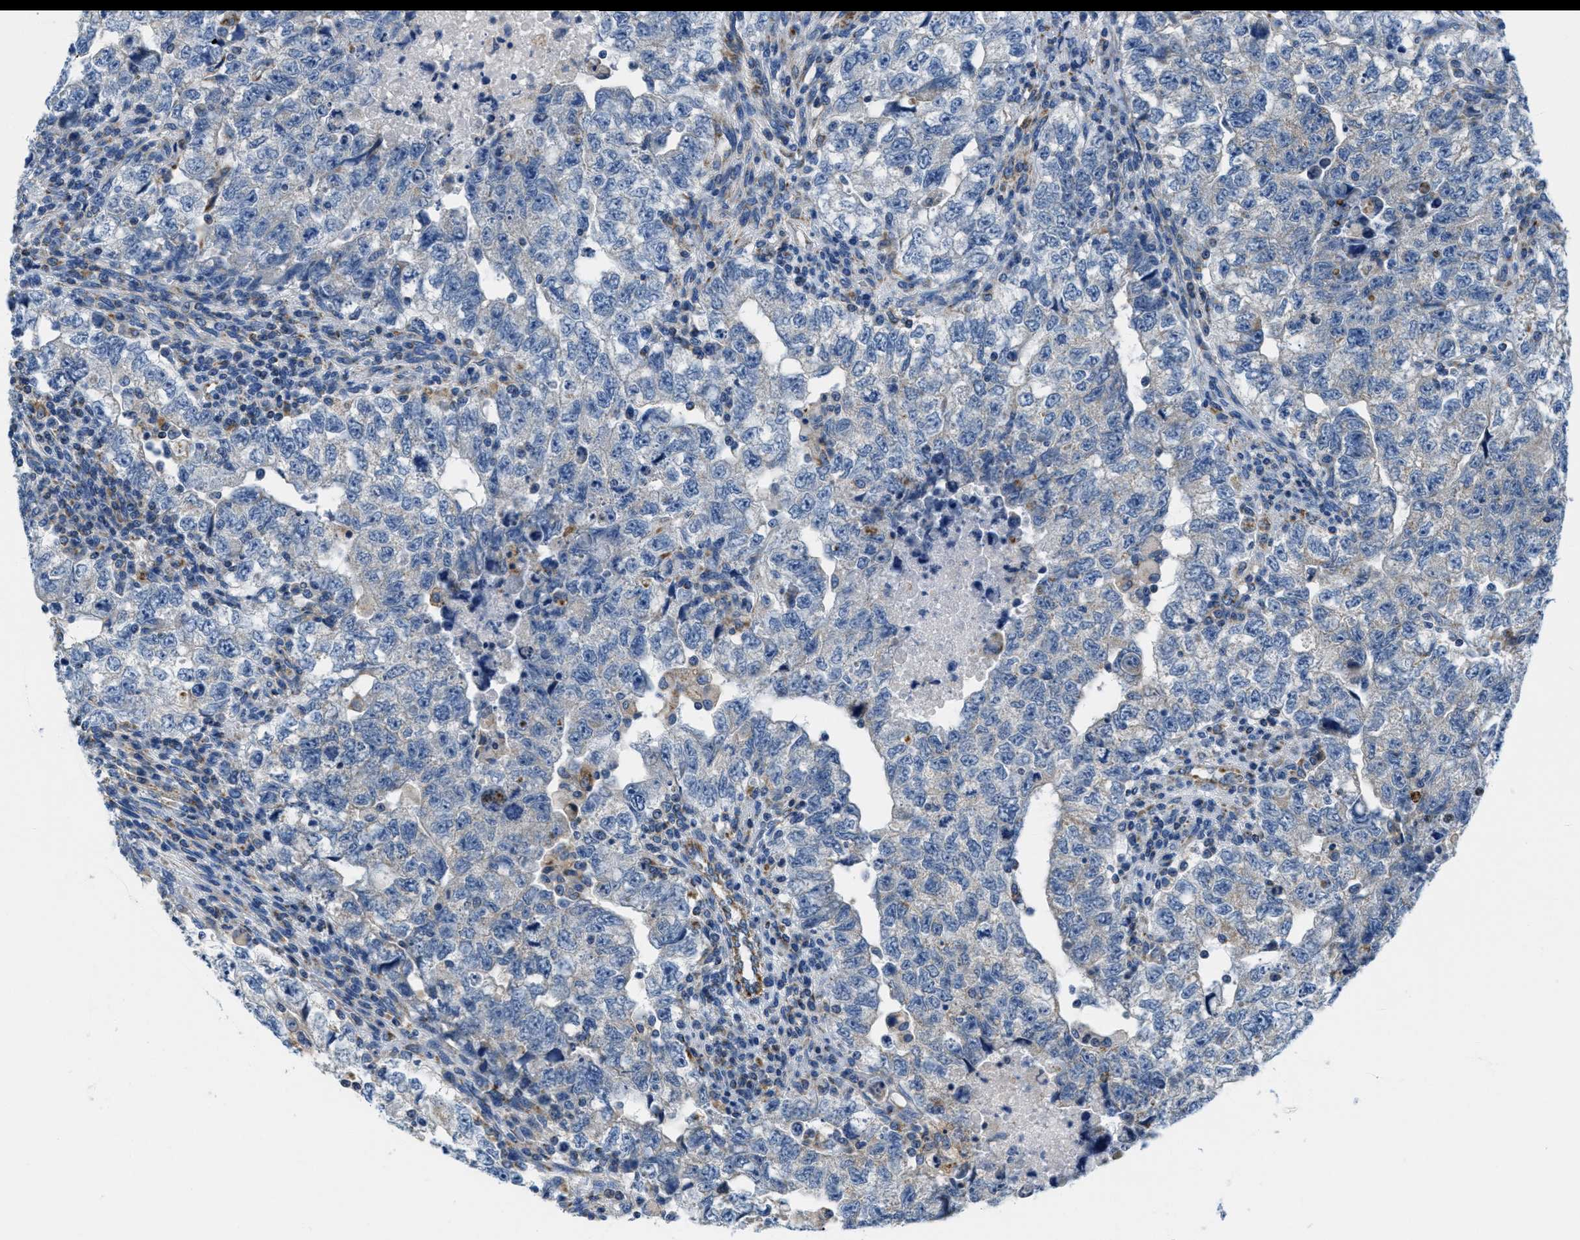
{"staining": {"intensity": "weak", "quantity": "<25%", "location": "cytoplasmic/membranous"}, "tissue": "testis cancer", "cell_type": "Tumor cells", "image_type": "cancer", "snomed": [{"axis": "morphology", "description": "Carcinoma, Embryonal, NOS"}, {"axis": "topography", "description": "Testis"}], "caption": "Tumor cells show no significant protein expression in testis cancer (embryonal carcinoma).", "gene": "KCNJ5", "patient": {"sex": "male", "age": 36}}